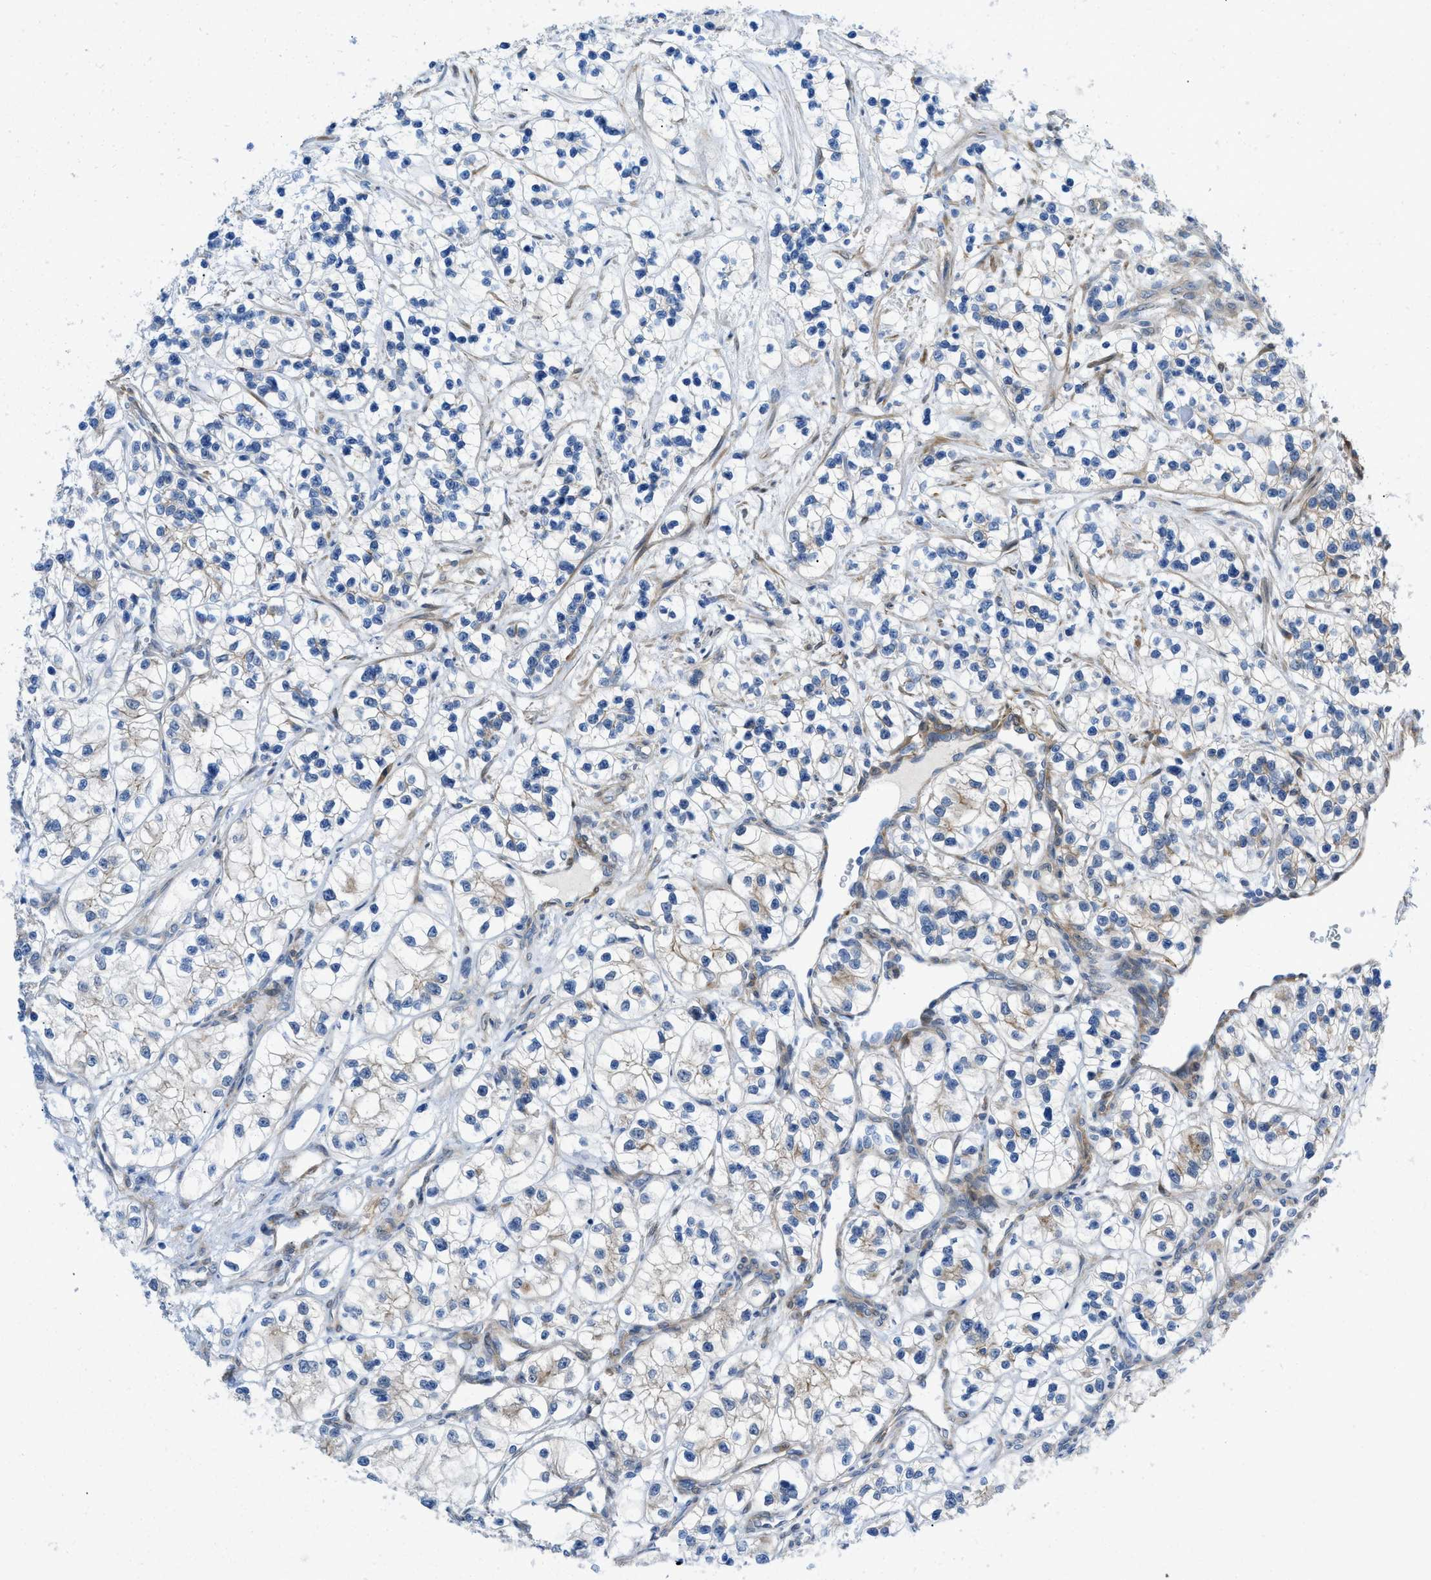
{"staining": {"intensity": "negative", "quantity": "none", "location": "none"}, "tissue": "renal cancer", "cell_type": "Tumor cells", "image_type": "cancer", "snomed": [{"axis": "morphology", "description": "Adenocarcinoma, NOS"}, {"axis": "topography", "description": "Kidney"}], "caption": "Image shows no significant protein staining in tumor cells of adenocarcinoma (renal).", "gene": "PDLIM5", "patient": {"sex": "female", "age": 57}}